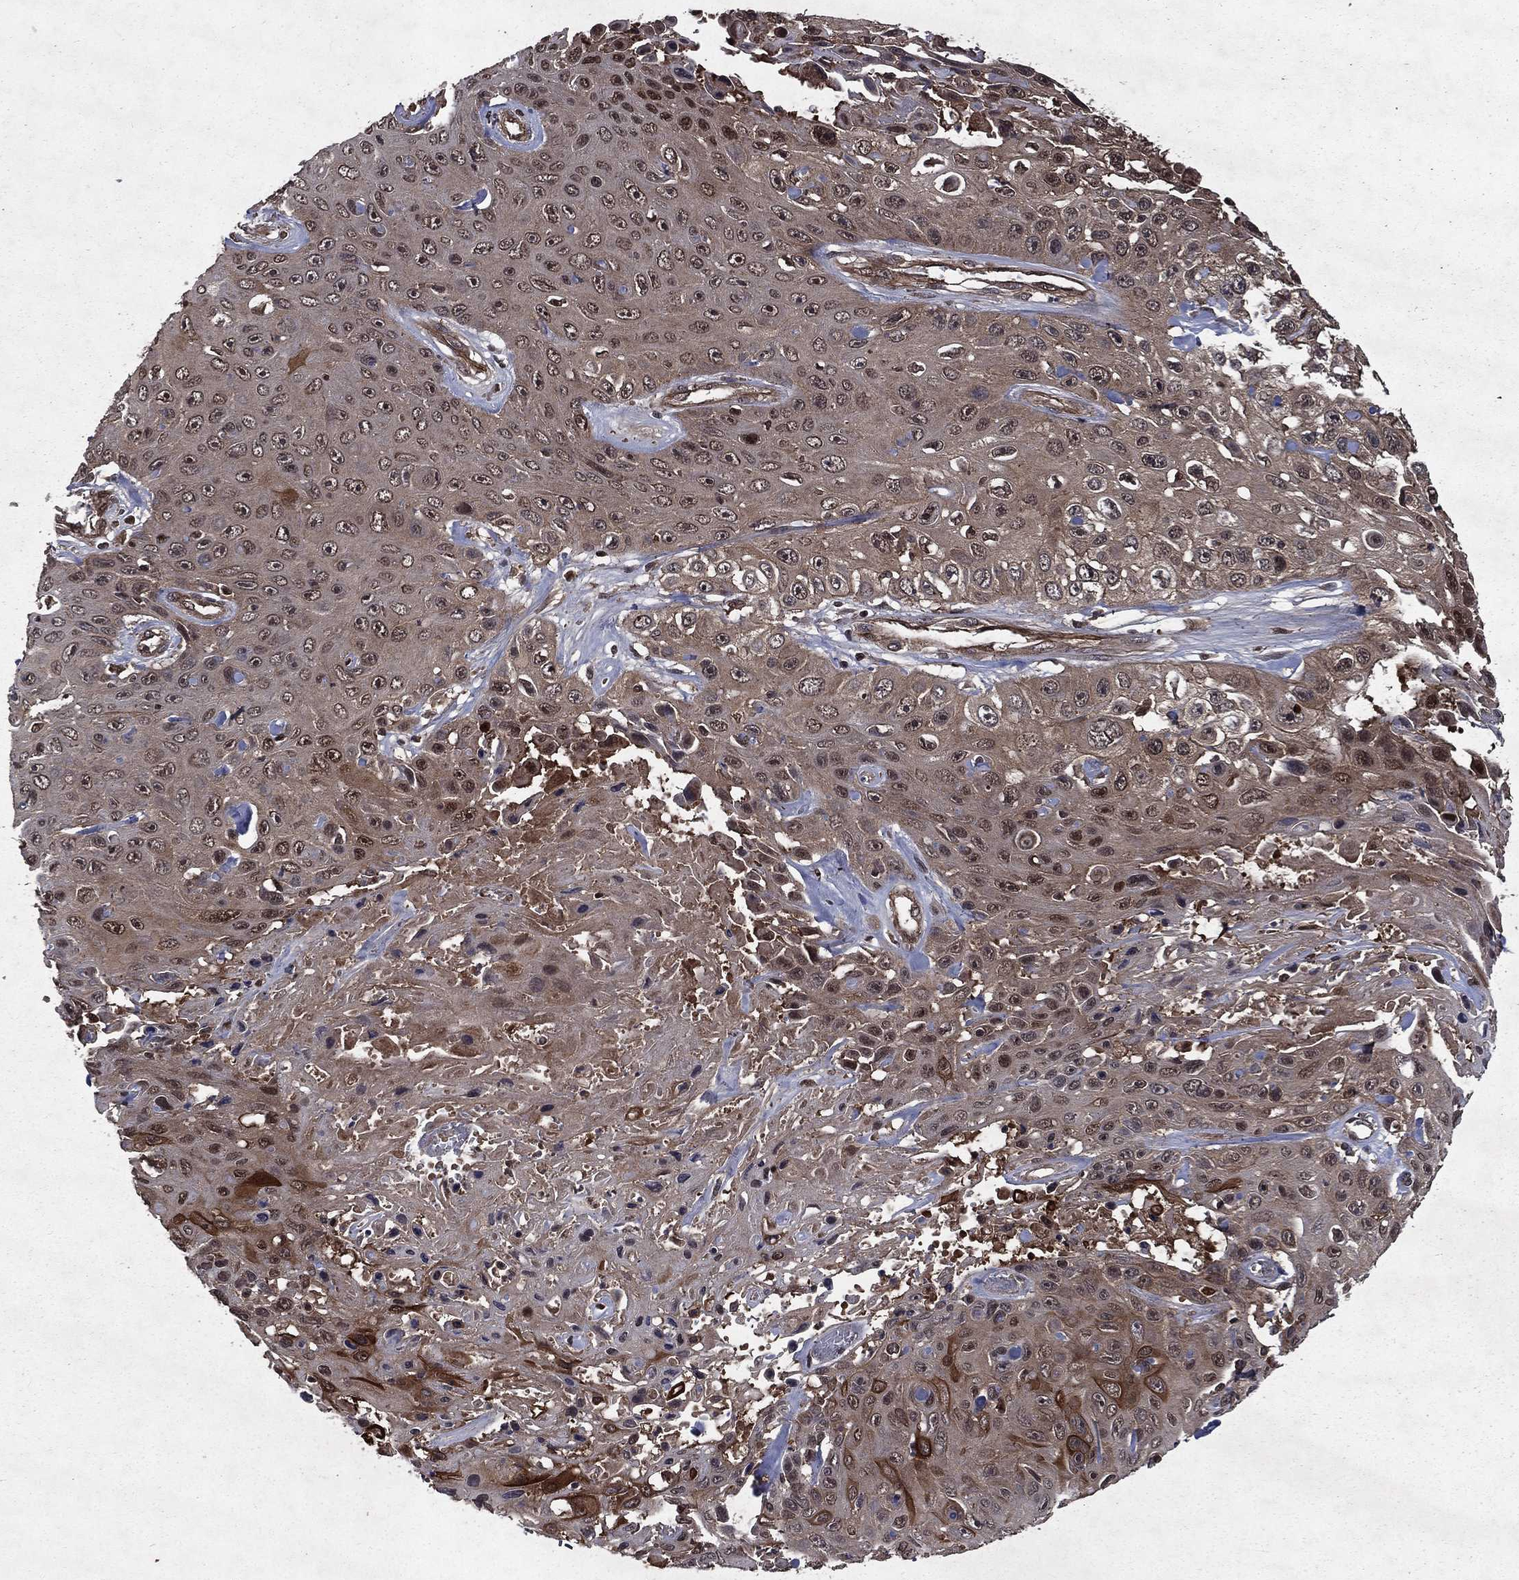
{"staining": {"intensity": "strong", "quantity": "<25%", "location": "cytoplasmic/membranous"}, "tissue": "skin cancer", "cell_type": "Tumor cells", "image_type": "cancer", "snomed": [{"axis": "morphology", "description": "Squamous cell carcinoma, NOS"}, {"axis": "topography", "description": "Skin"}], "caption": "A histopathology image of human skin cancer (squamous cell carcinoma) stained for a protein shows strong cytoplasmic/membranous brown staining in tumor cells. (Stains: DAB (3,3'-diaminobenzidine) in brown, nuclei in blue, Microscopy: brightfield microscopy at high magnification).", "gene": "FGD1", "patient": {"sex": "male", "age": 82}}